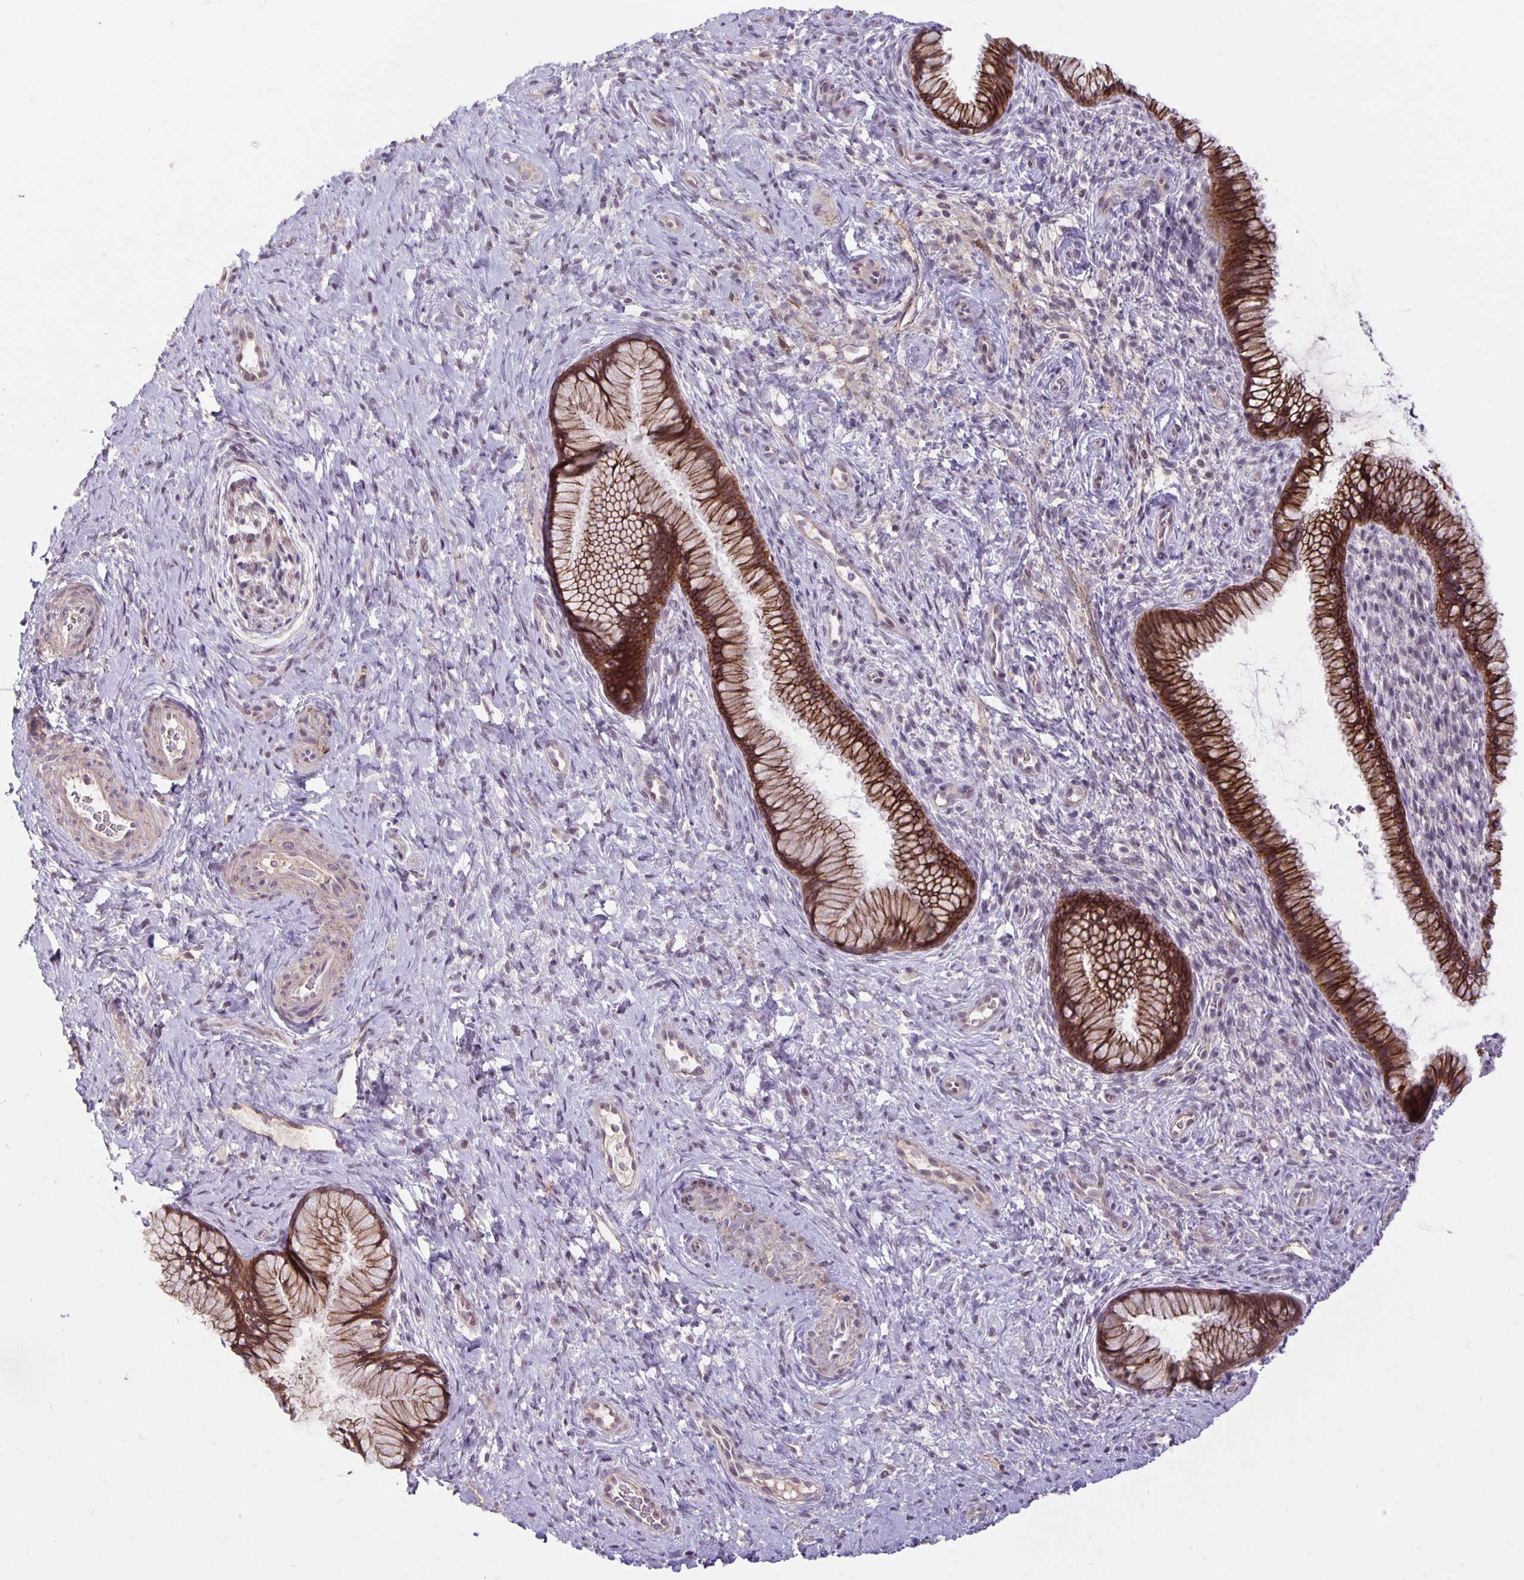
{"staining": {"intensity": "moderate", "quantity": "25%-75%", "location": "cytoplasmic/membranous"}, "tissue": "cervix", "cell_type": "Glandular cells", "image_type": "normal", "snomed": [{"axis": "morphology", "description": "Normal tissue, NOS"}, {"axis": "topography", "description": "Cervix"}], "caption": "Immunohistochemical staining of benign human cervix reveals medium levels of moderate cytoplasmic/membranous positivity in approximately 25%-75% of glandular cells.", "gene": "ARVCF", "patient": {"sex": "female", "age": 34}}